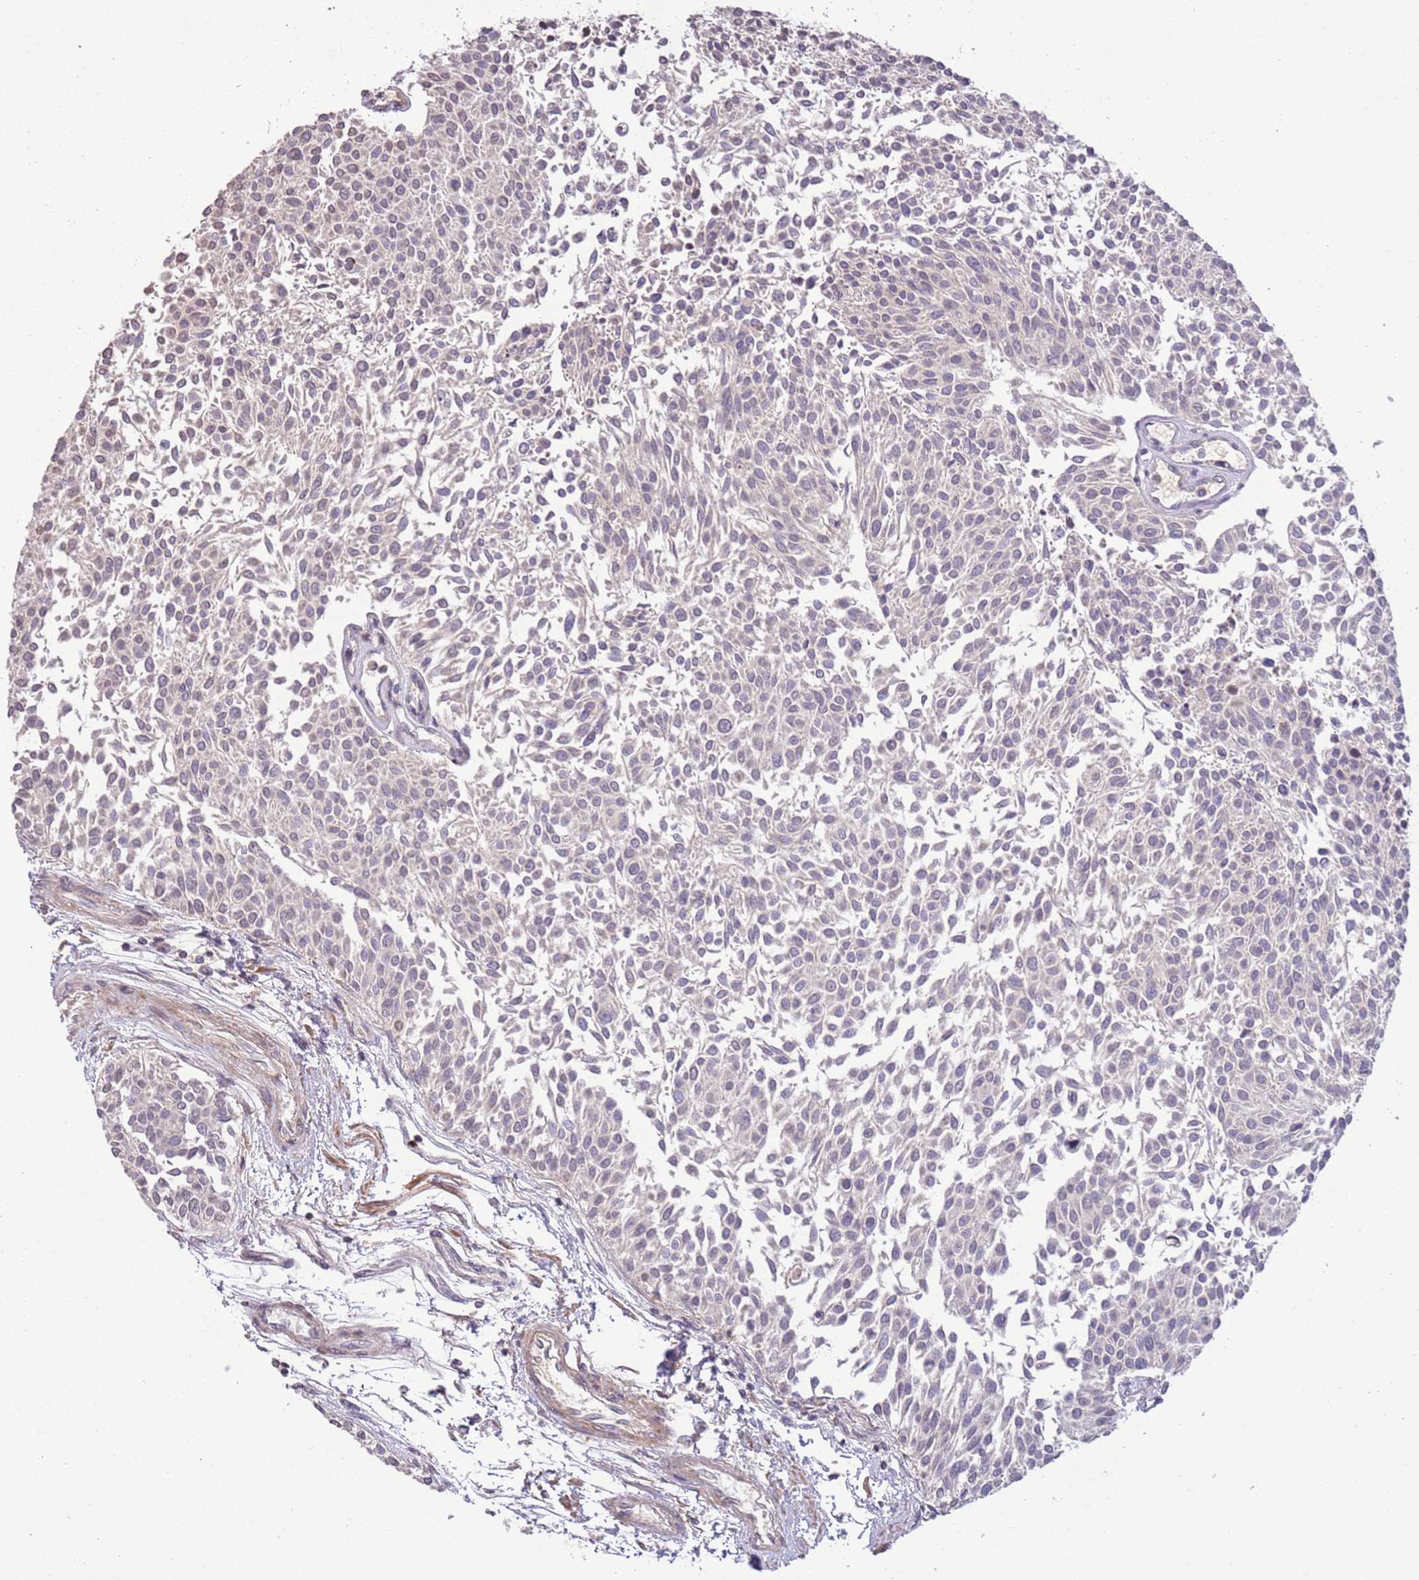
{"staining": {"intensity": "negative", "quantity": "none", "location": "none"}, "tissue": "urothelial cancer", "cell_type": "Tumor cells", "image_type": "cancer", "snomed": [{"axis": "morphology", "description": "Urothelial carcinoma, NOS"}, {"axis": "topography", "description": "Urinary bladder"}], "caption": "DAB immunohistochemical staining of transitional cell carcinoma demonstrates no significant expression in tumor cells.", "gene": "SLC16A4", "patient": {"sex": "male", "age": 55}}